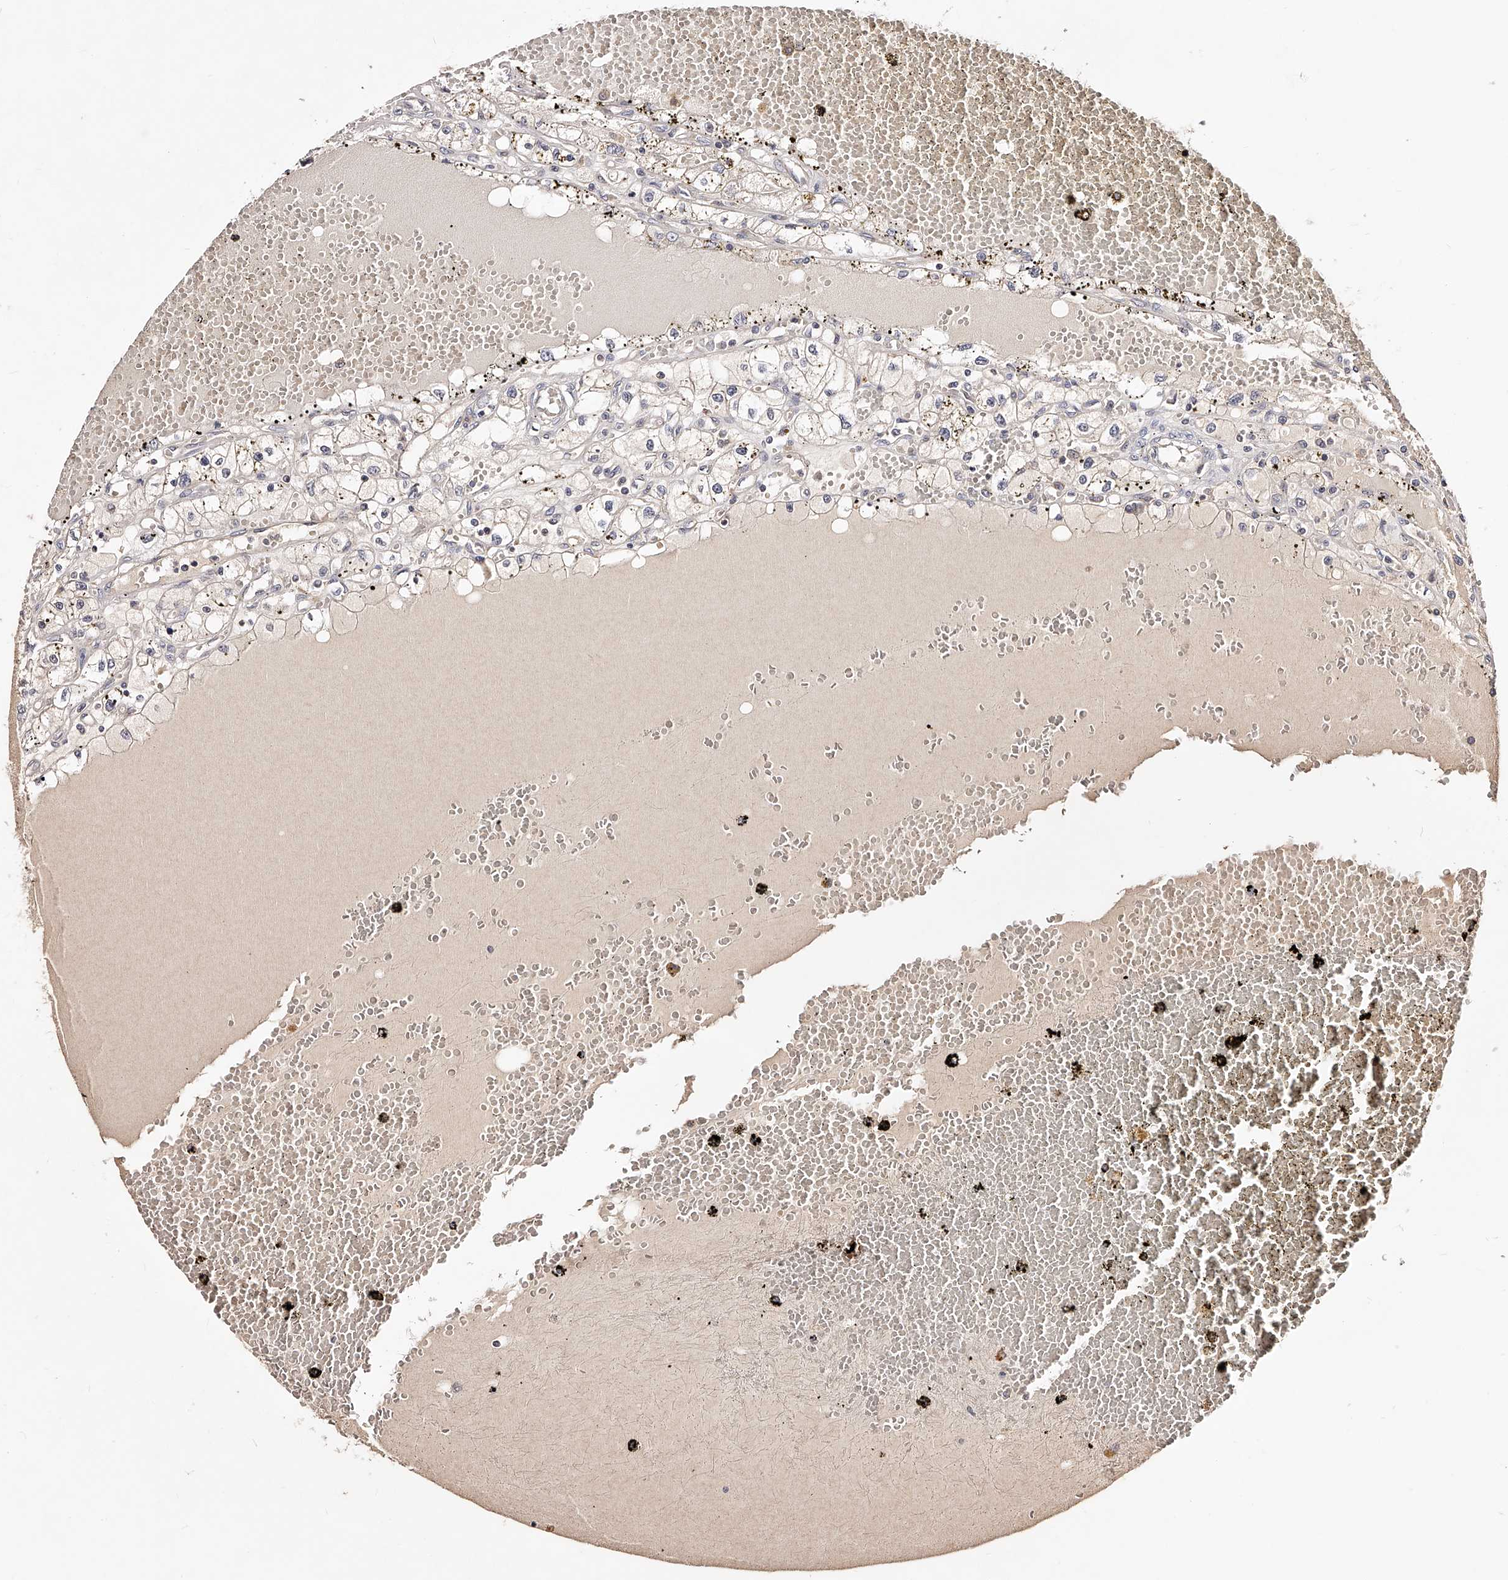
{"staining": {"intensity": "negative", "quantity": "none", "location": "none"}, "tissue": "renal cancer", "cell_type": "Tumor cells", "image_type": "cancer", "snomed": [{"axis": "morphology", "description": "Adenocarcinoma, NOS"}, {"axis": "topography", "description": "Kidney"}], "caption": "Immunohistochemical staining of human renal adenocarcinoma displays no significant staining in tumor cells.", "gene": "PHACTR1", "patient": {"sex": "male", "age": 56}}